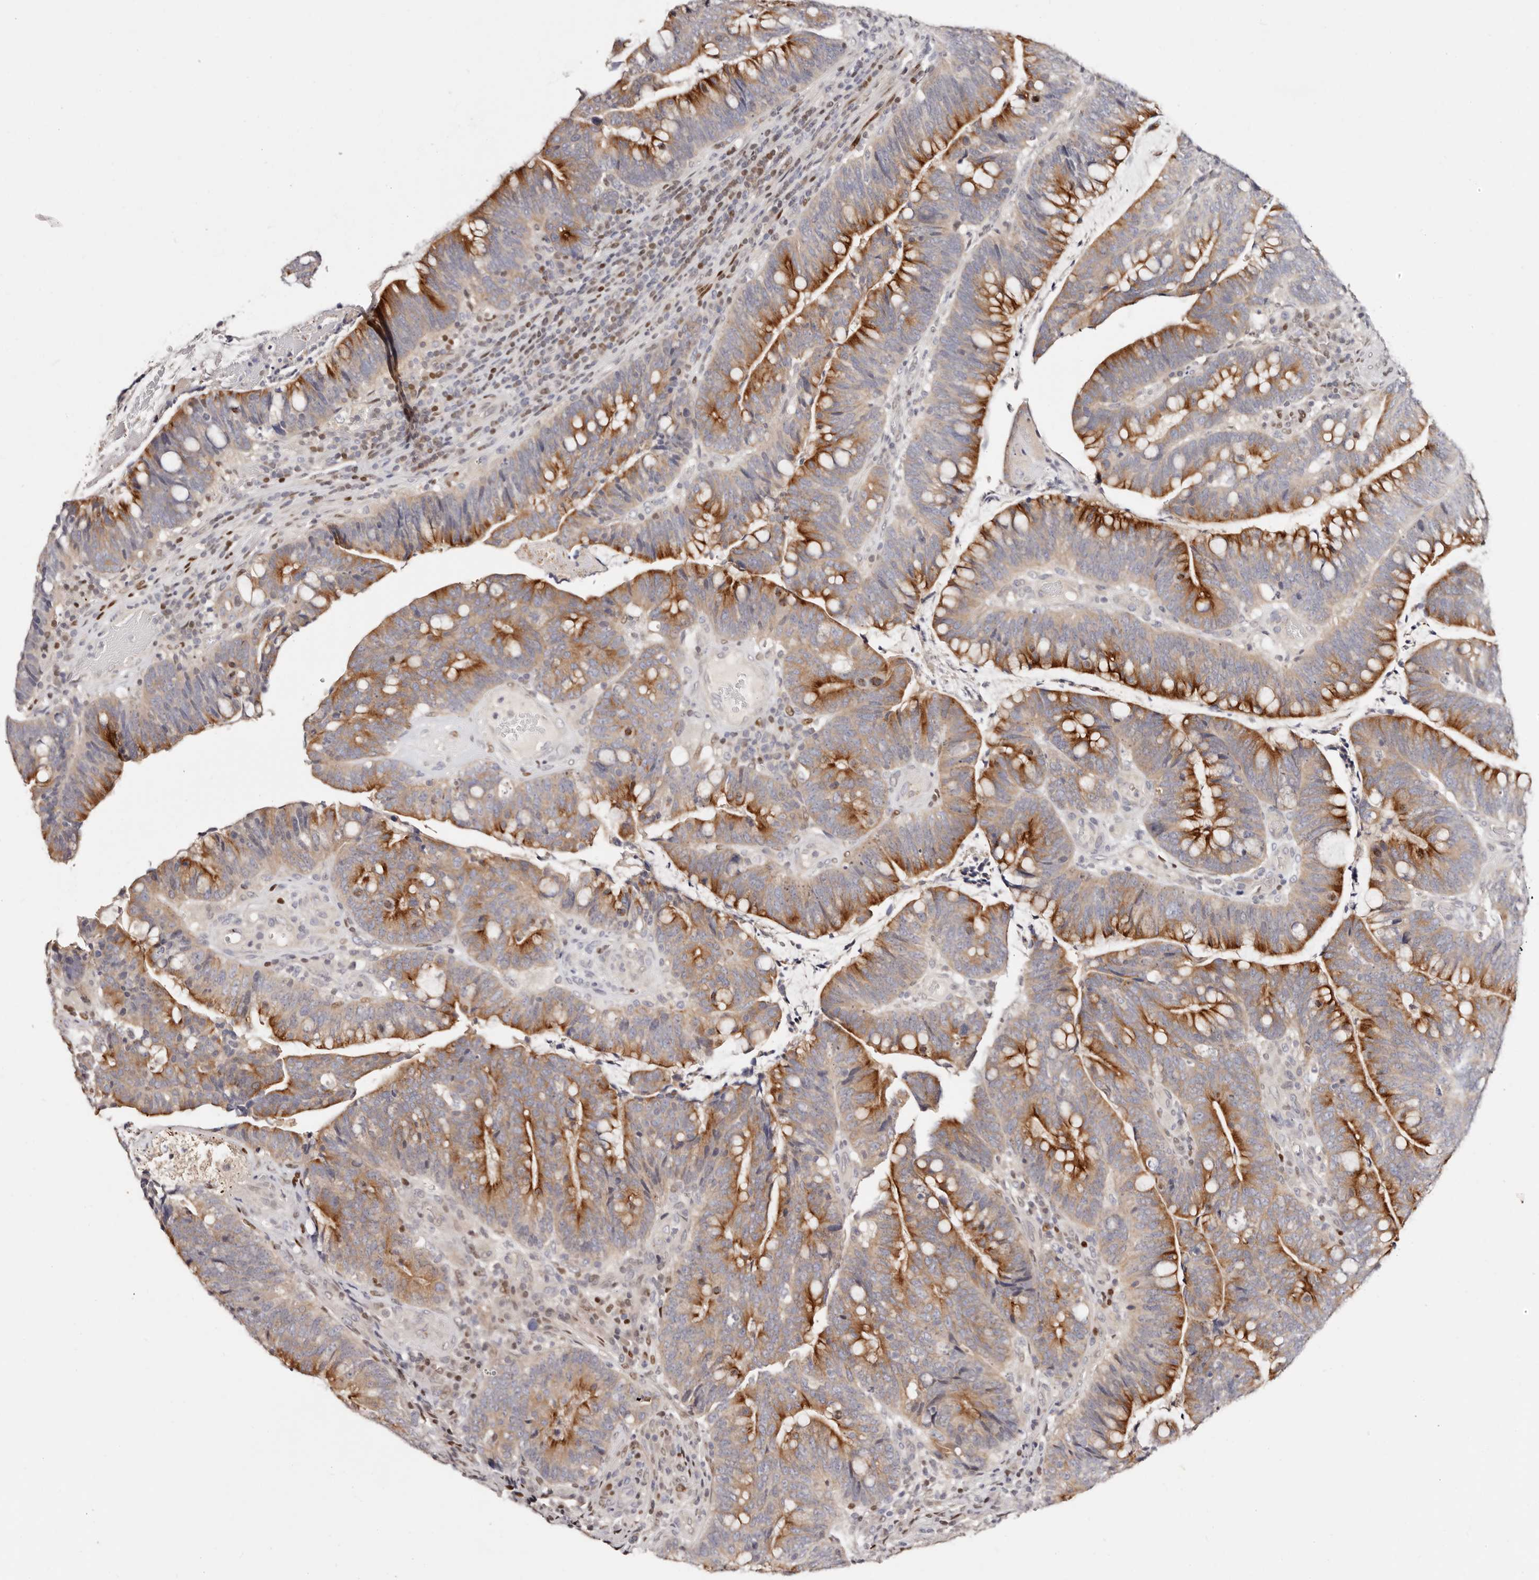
{"staining": {"intensity": "strong", "quantity": "25%-75%", "location": "cytoplasmic/membranous"}, "tissue": "colorectal cancer", "cell_type": "Tumor cells", "image_type": "cancer", "snomed": [{"axis": "morphology", "description": "Adenocarcinoma, NOS"}, {"axis": "topography", "description": "Colon"}], "caption": "The immunohistochemical stain shows strong cytoplasmic/membranous expression in tumor cells of colorectal cancer tissue.", "gene": "IQGAP3", "patient": {"sex": "female", "age": 66}}